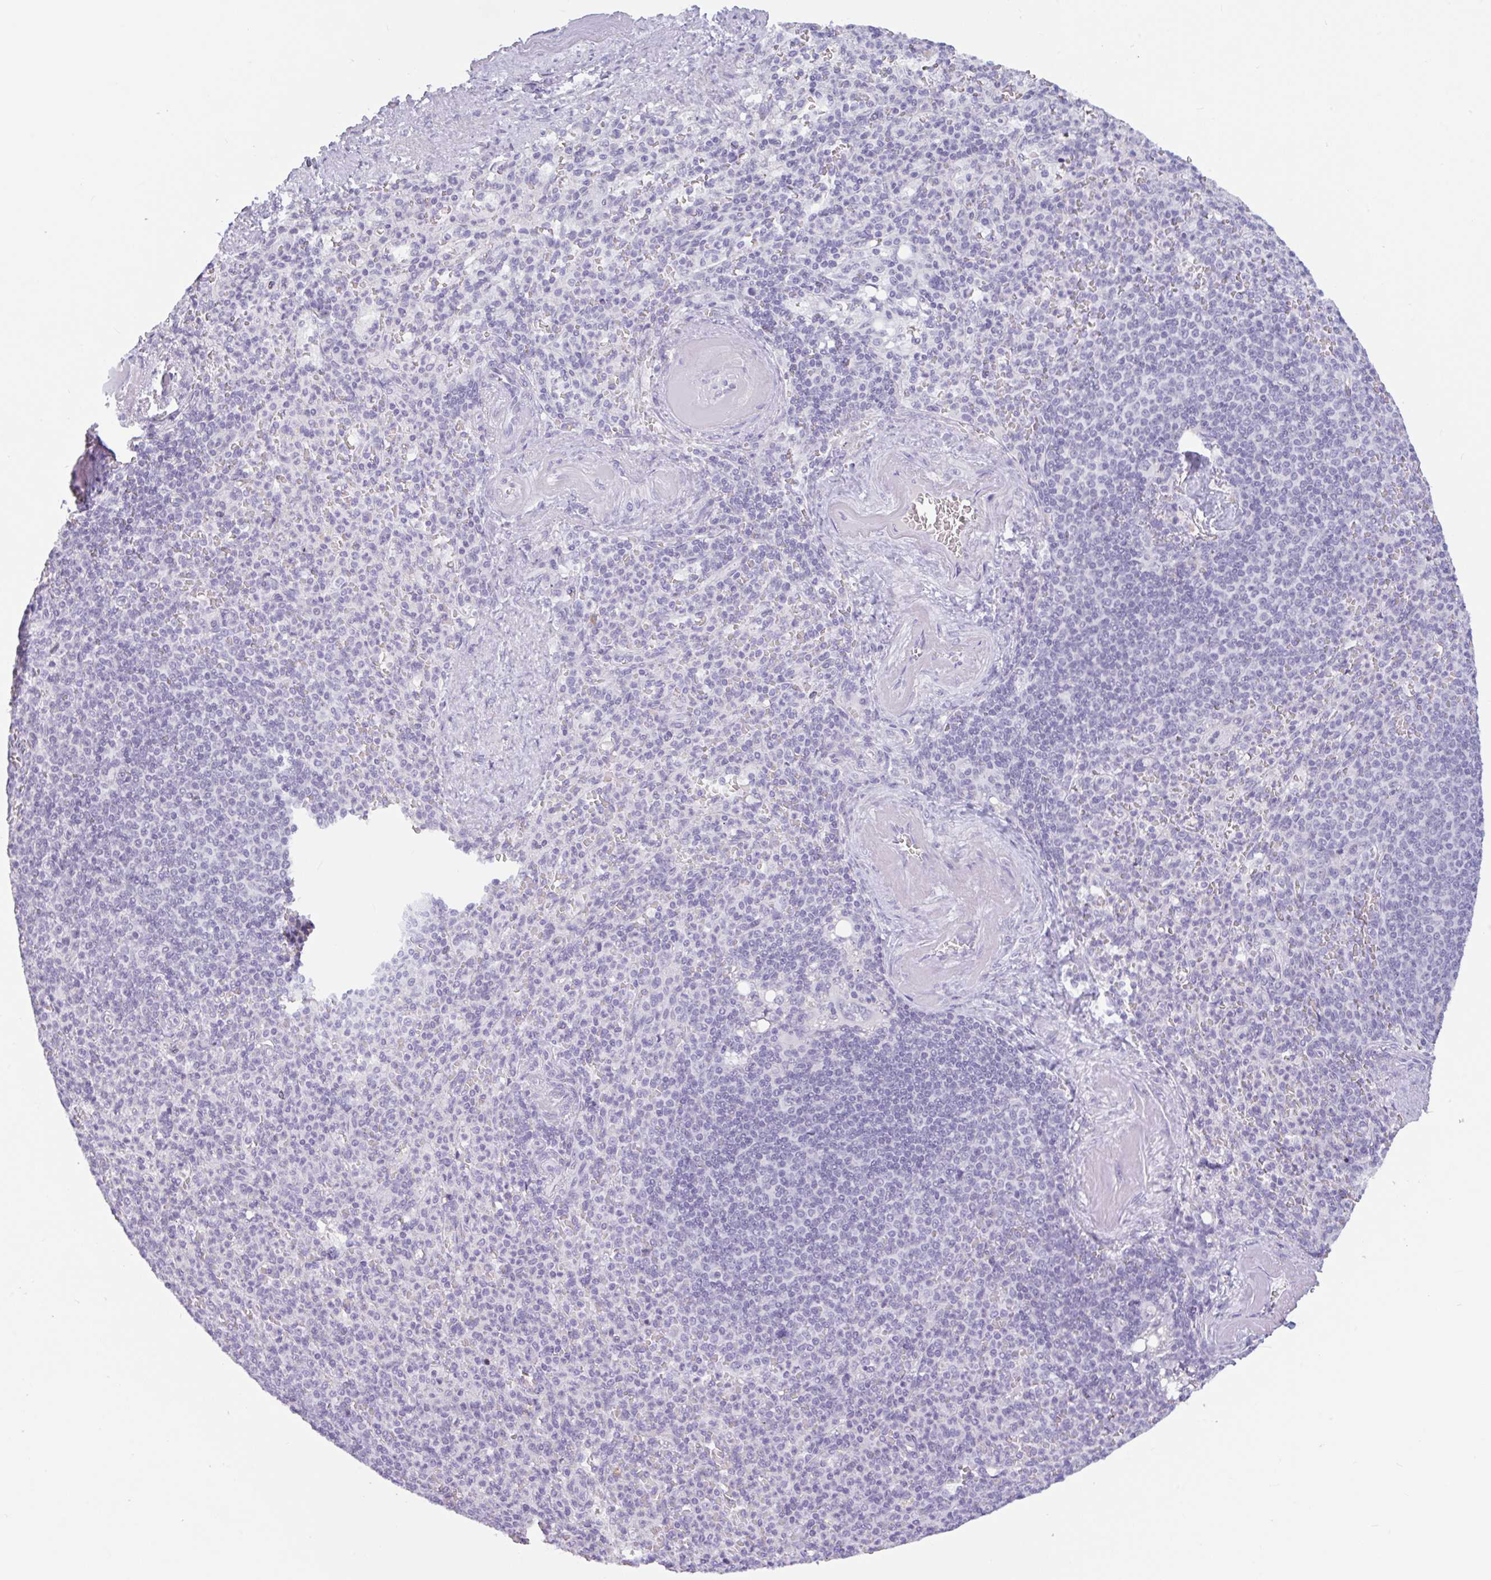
{"staining": {"intensity": "negative", "quantity": "none", "location": "none"}, "tissue": "spleen", "cell_type": "Cells in red pulp", "image_type": "normal", "snomed": [{"axis": "morphology", "description": "Normal tissue, NOS"}, {"axis": "topography", "description": "Spleen"}], "caption": "Protein analysis of unremarkable spleen demonstrates no significant staining in cells in red pulp.", "gene": "CTSE", "patient": {"sex": "female", "age": 74}}